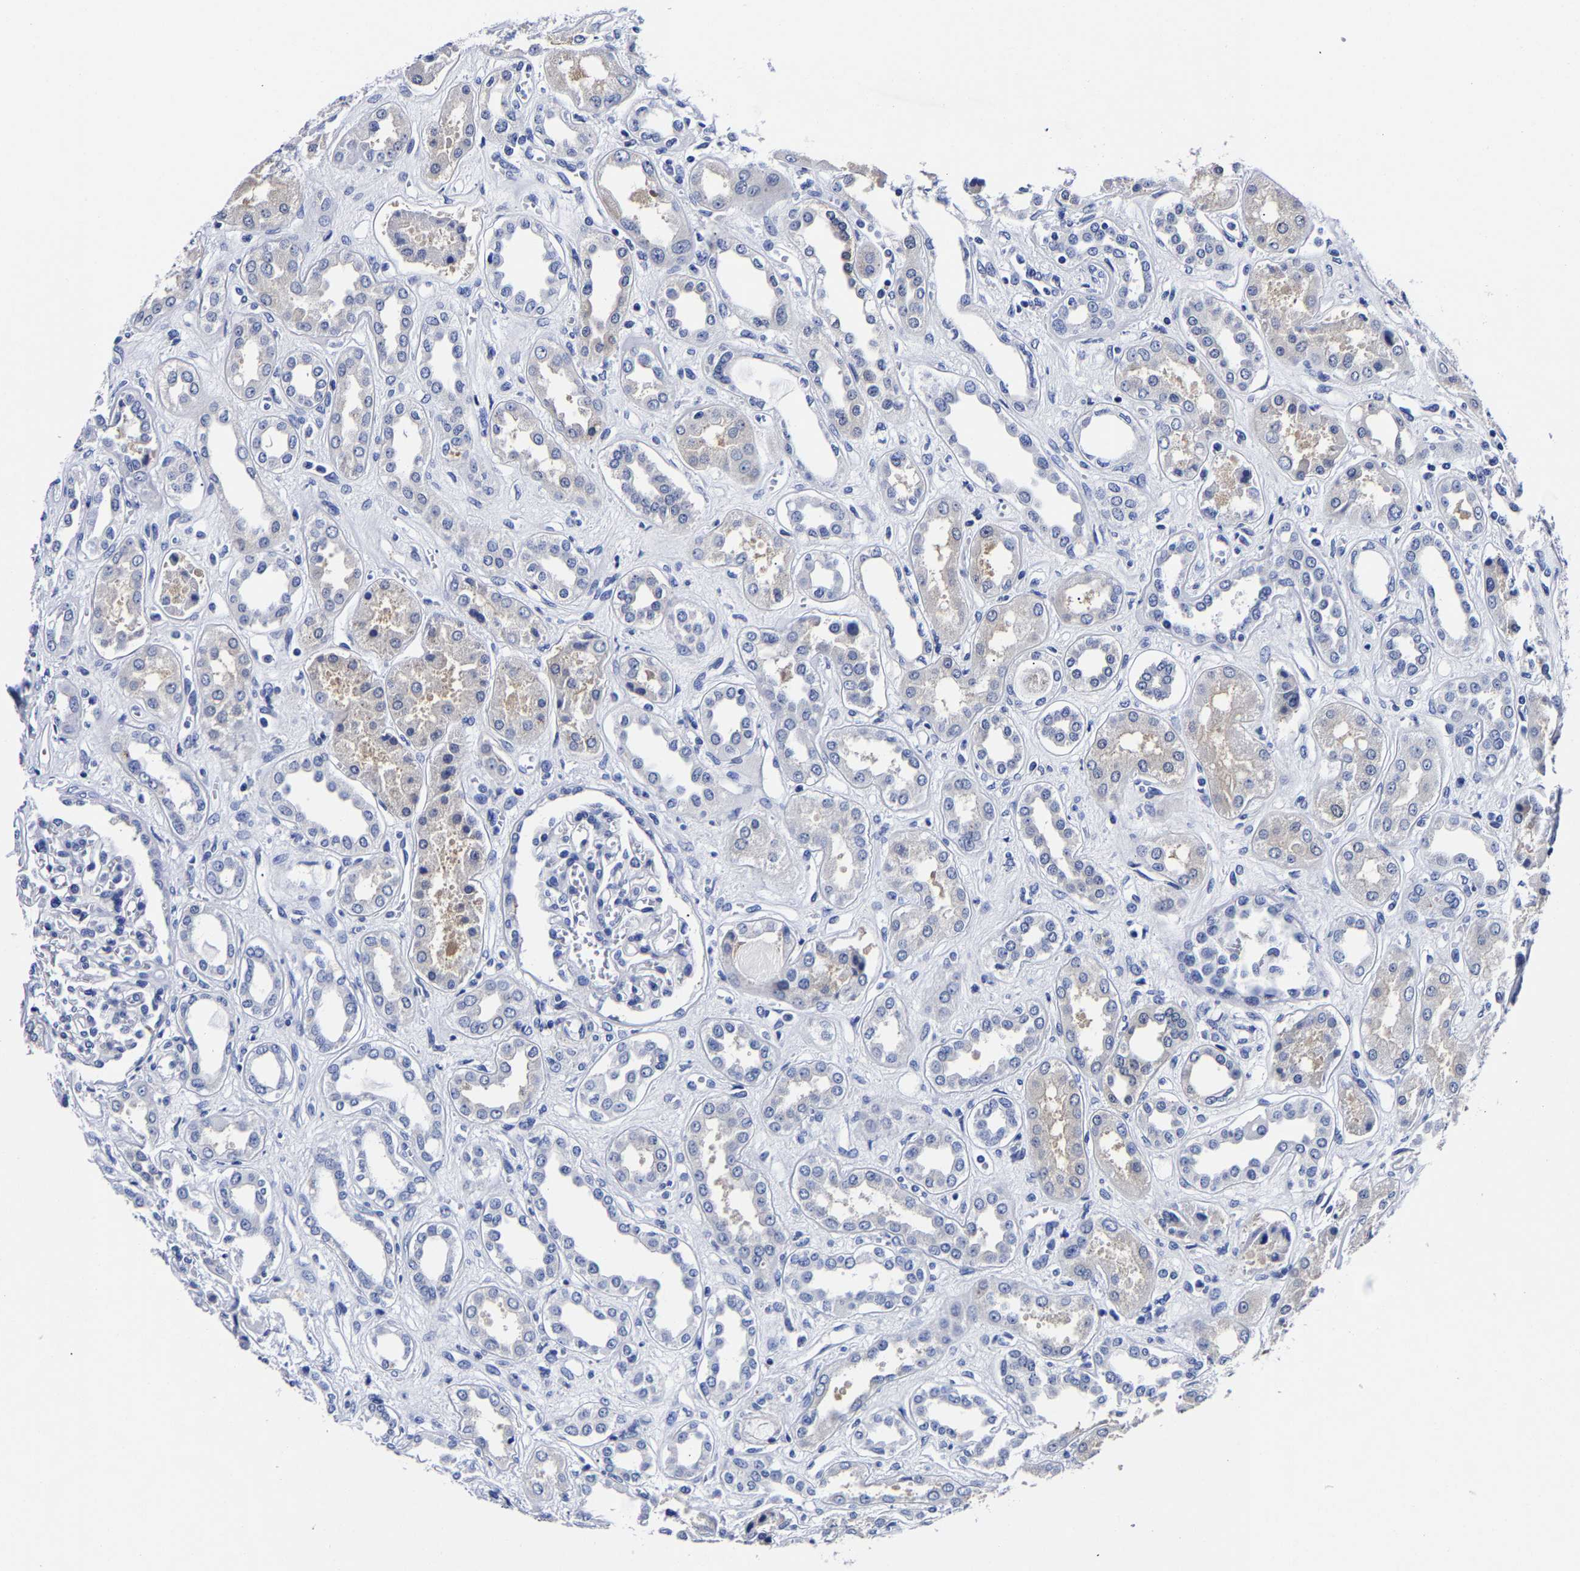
{"staining": {"intensity": "negative", "quantity": "none", "location": "none"}, "tissue": "kidney", "cell_type": "Cells in glomeruli", "image_type": "normal", "snomed": [{"axis": "morphology", "description": "Normal tissue, NOS"}, {"axis": "topography", "description": "Kidney"}], "caption": "A high-resolution histopathology image shows IHC staining of unremarkable kidney, which displays no significant staining in cells in glomeruli.", "gene": "CPA2", "patient": {"sex": "male", "age": 59}}